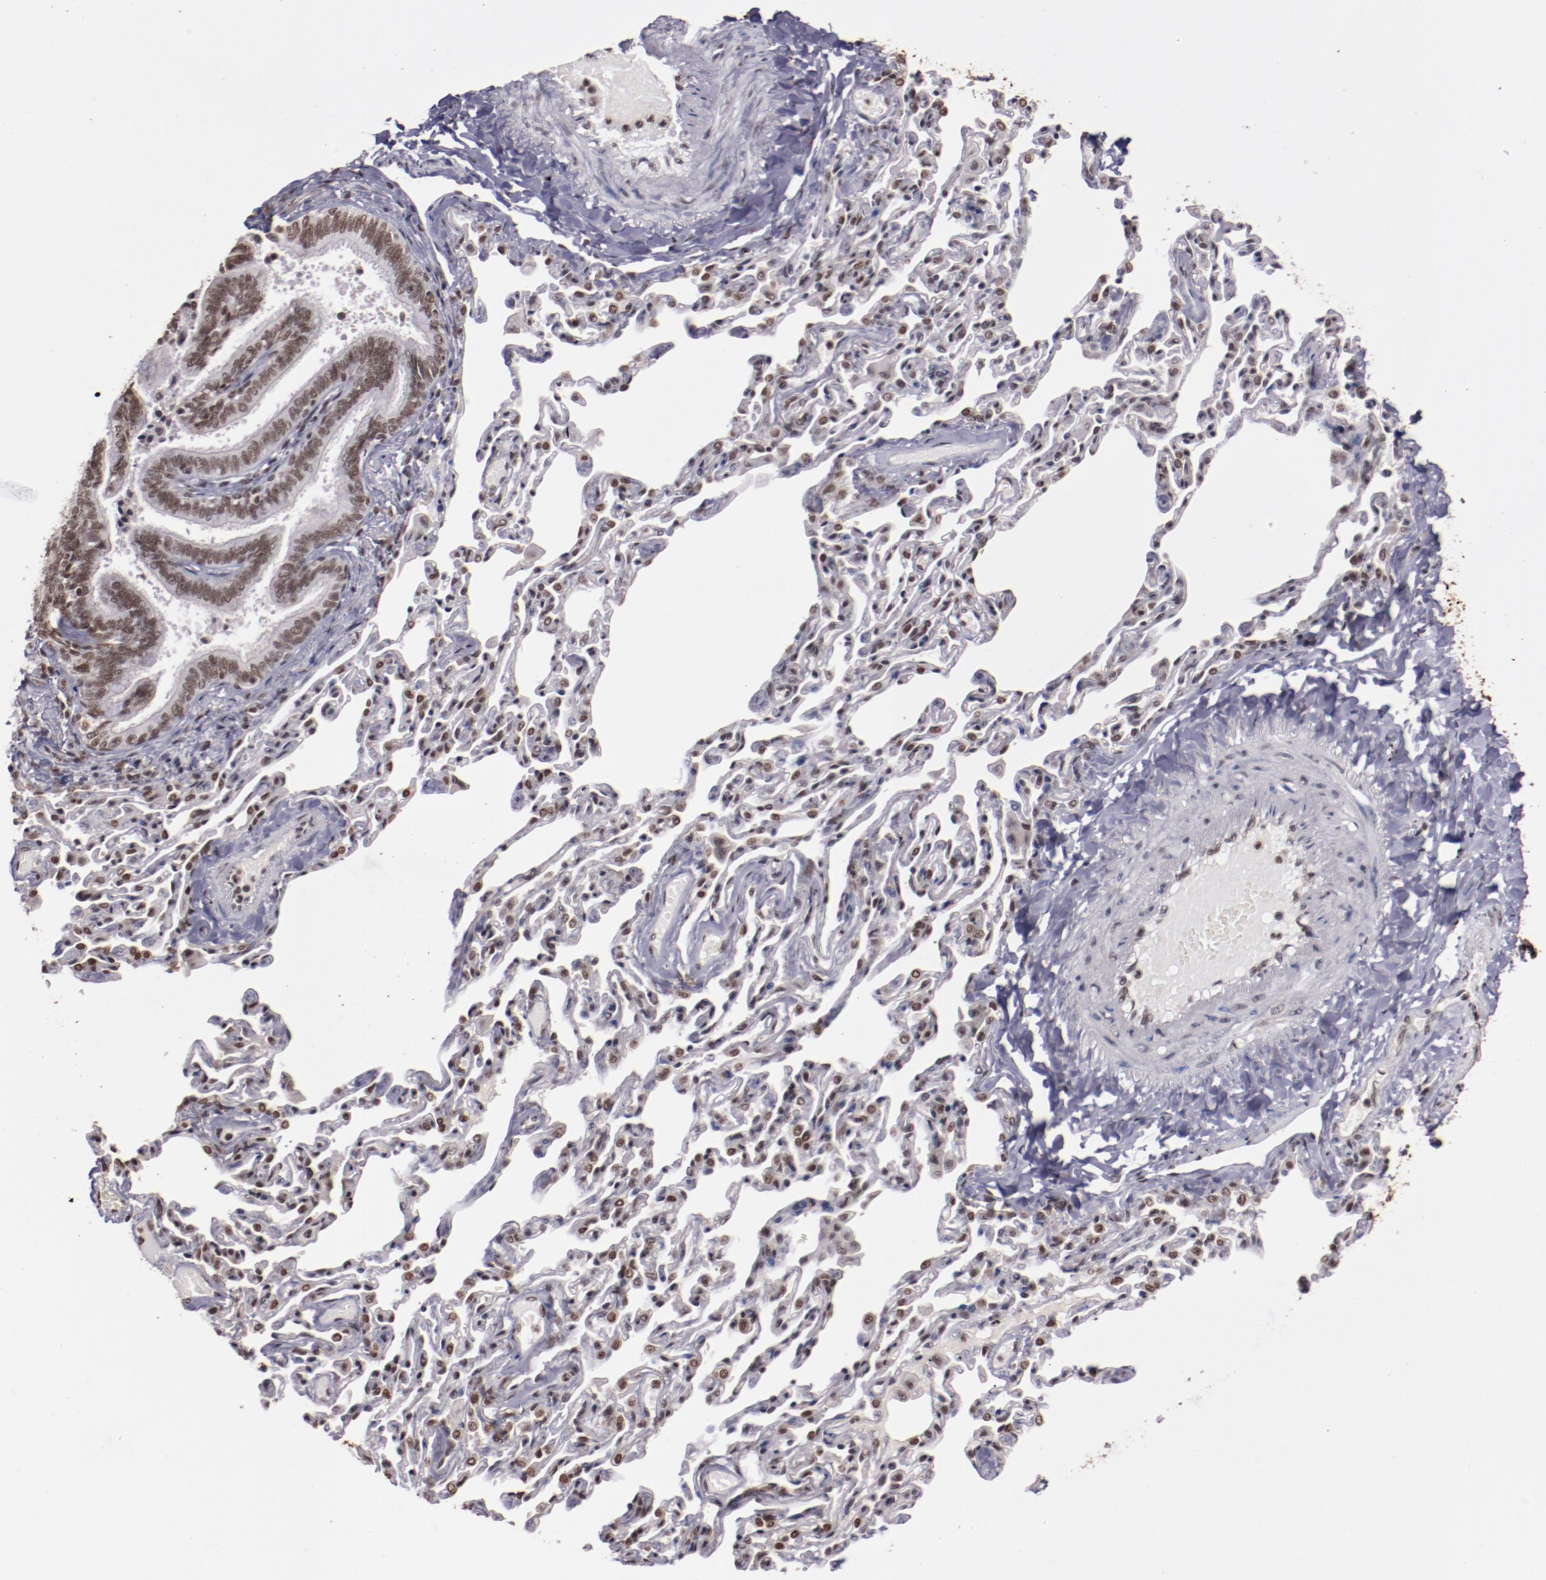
{"staining": {"intensity": "moderate", "quantity": ">75%", "location": "nuclear"}, "tissue": "bronchus", "cell_type": "Respiratory epithelial cells", "image_type": "normal", "snomed": [{"axis": "morphology", "description": "Normal tissue, NOS"}, {"axis": "topography", "description": "Lung"}], "caption": "IHC micrograph of benign human bronchus stained for a protein (brown), which shows medium levels of moderate nuclear expression in approximately >75% of respiratory epithelial cells.", "gene": "STAG2", "patient": {"sex": "male", "age": 64}}